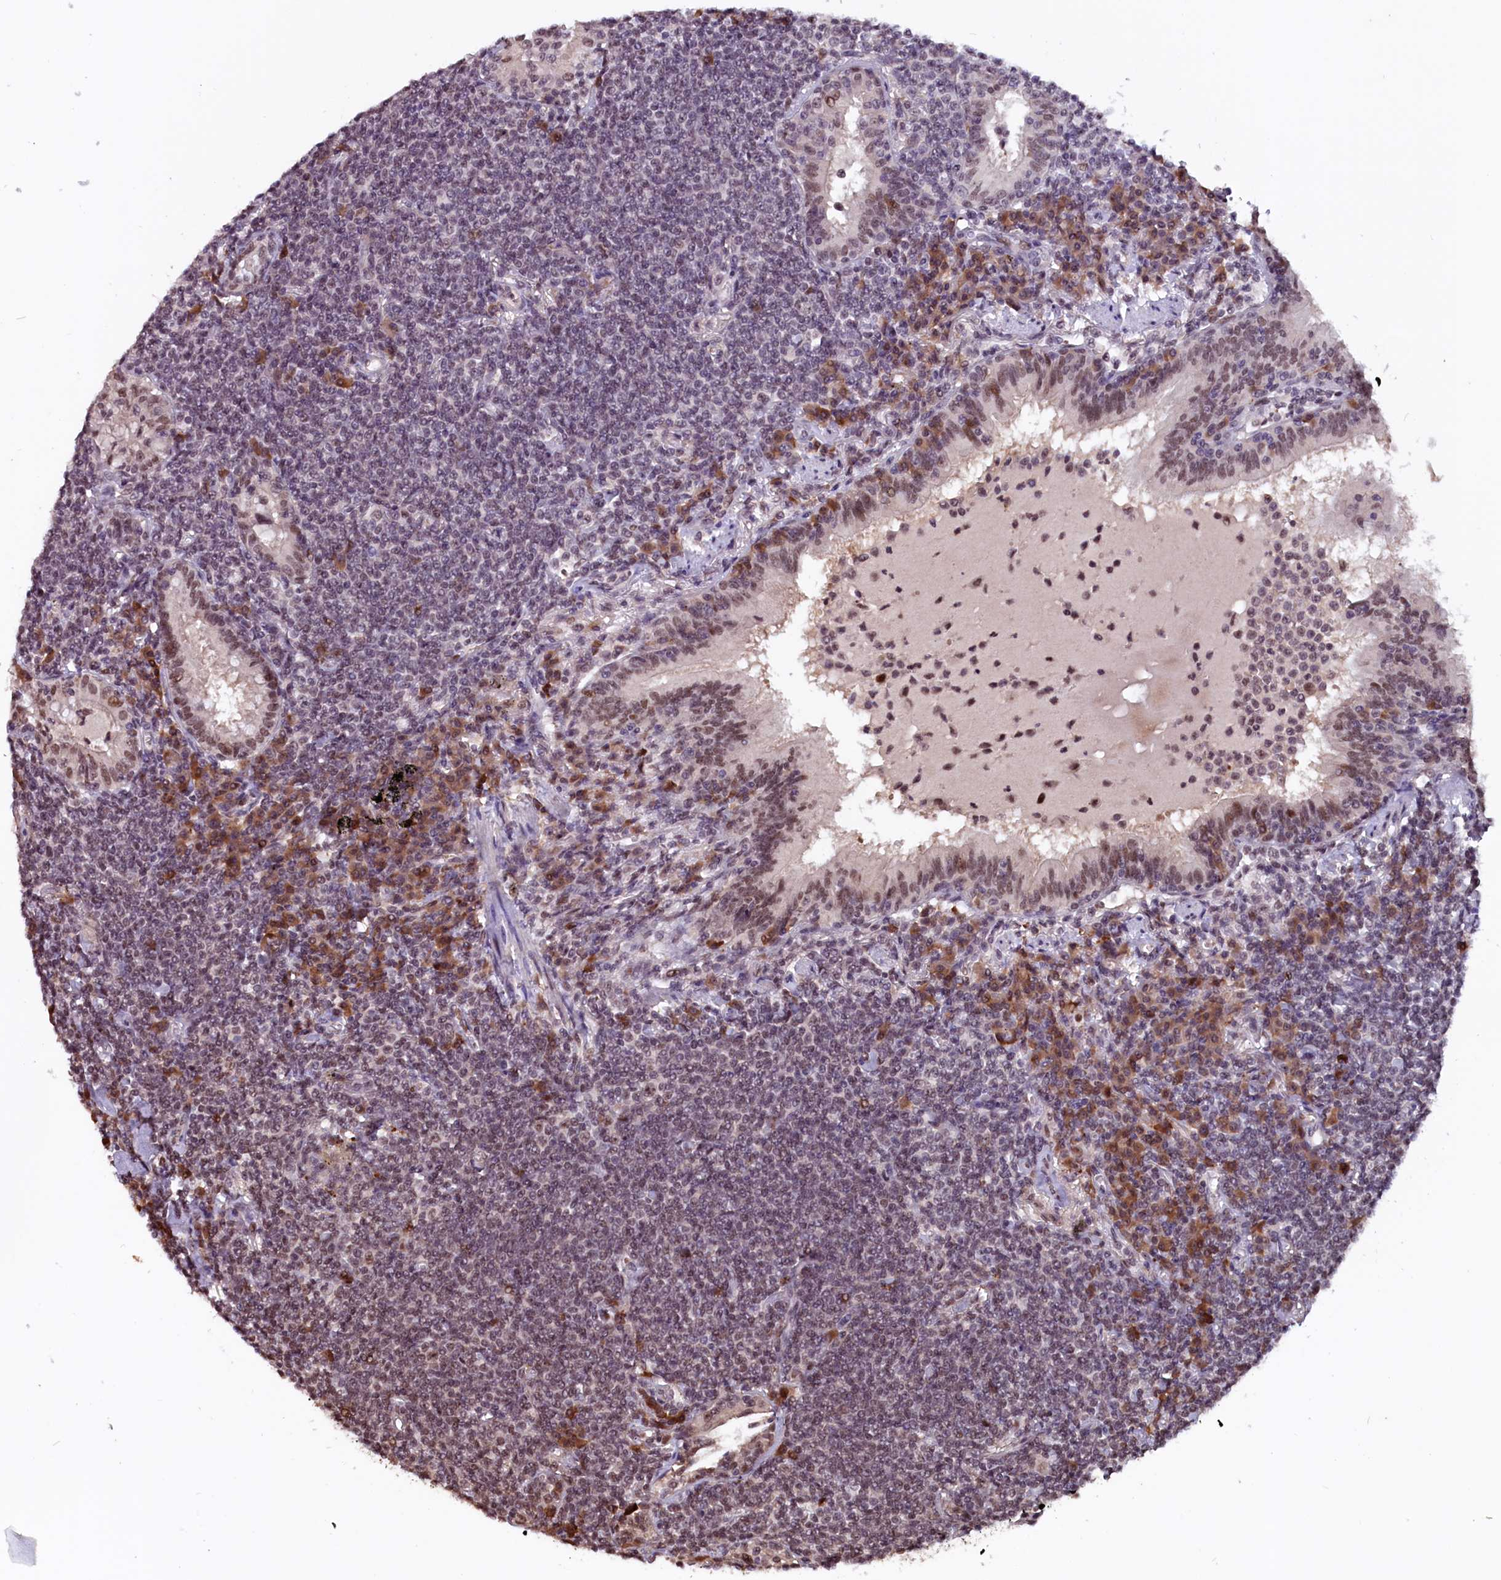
{"staining": {"intensity": "weak", "quantity": "25%-75%", "location": "nuclear"}, "tissue": "lymphoma", "cell_type": "Tumor cells", "image_type": "cancer", "snomed": [{"axis": "morphology", "description": "Malignant lymphoma, non-Hodgkin's type, Low grade"}, {"axis": "topography", "description": "Lung"}], "caption": "Immunohistochemical staining of low-grade malignant lymphoma, non-Hodgkin's type reveals weak nuclear protein staining in about 25%-75% of tumor cells.", "gene": "RNMT", "patient": {"sex": "female", "age": 71}}